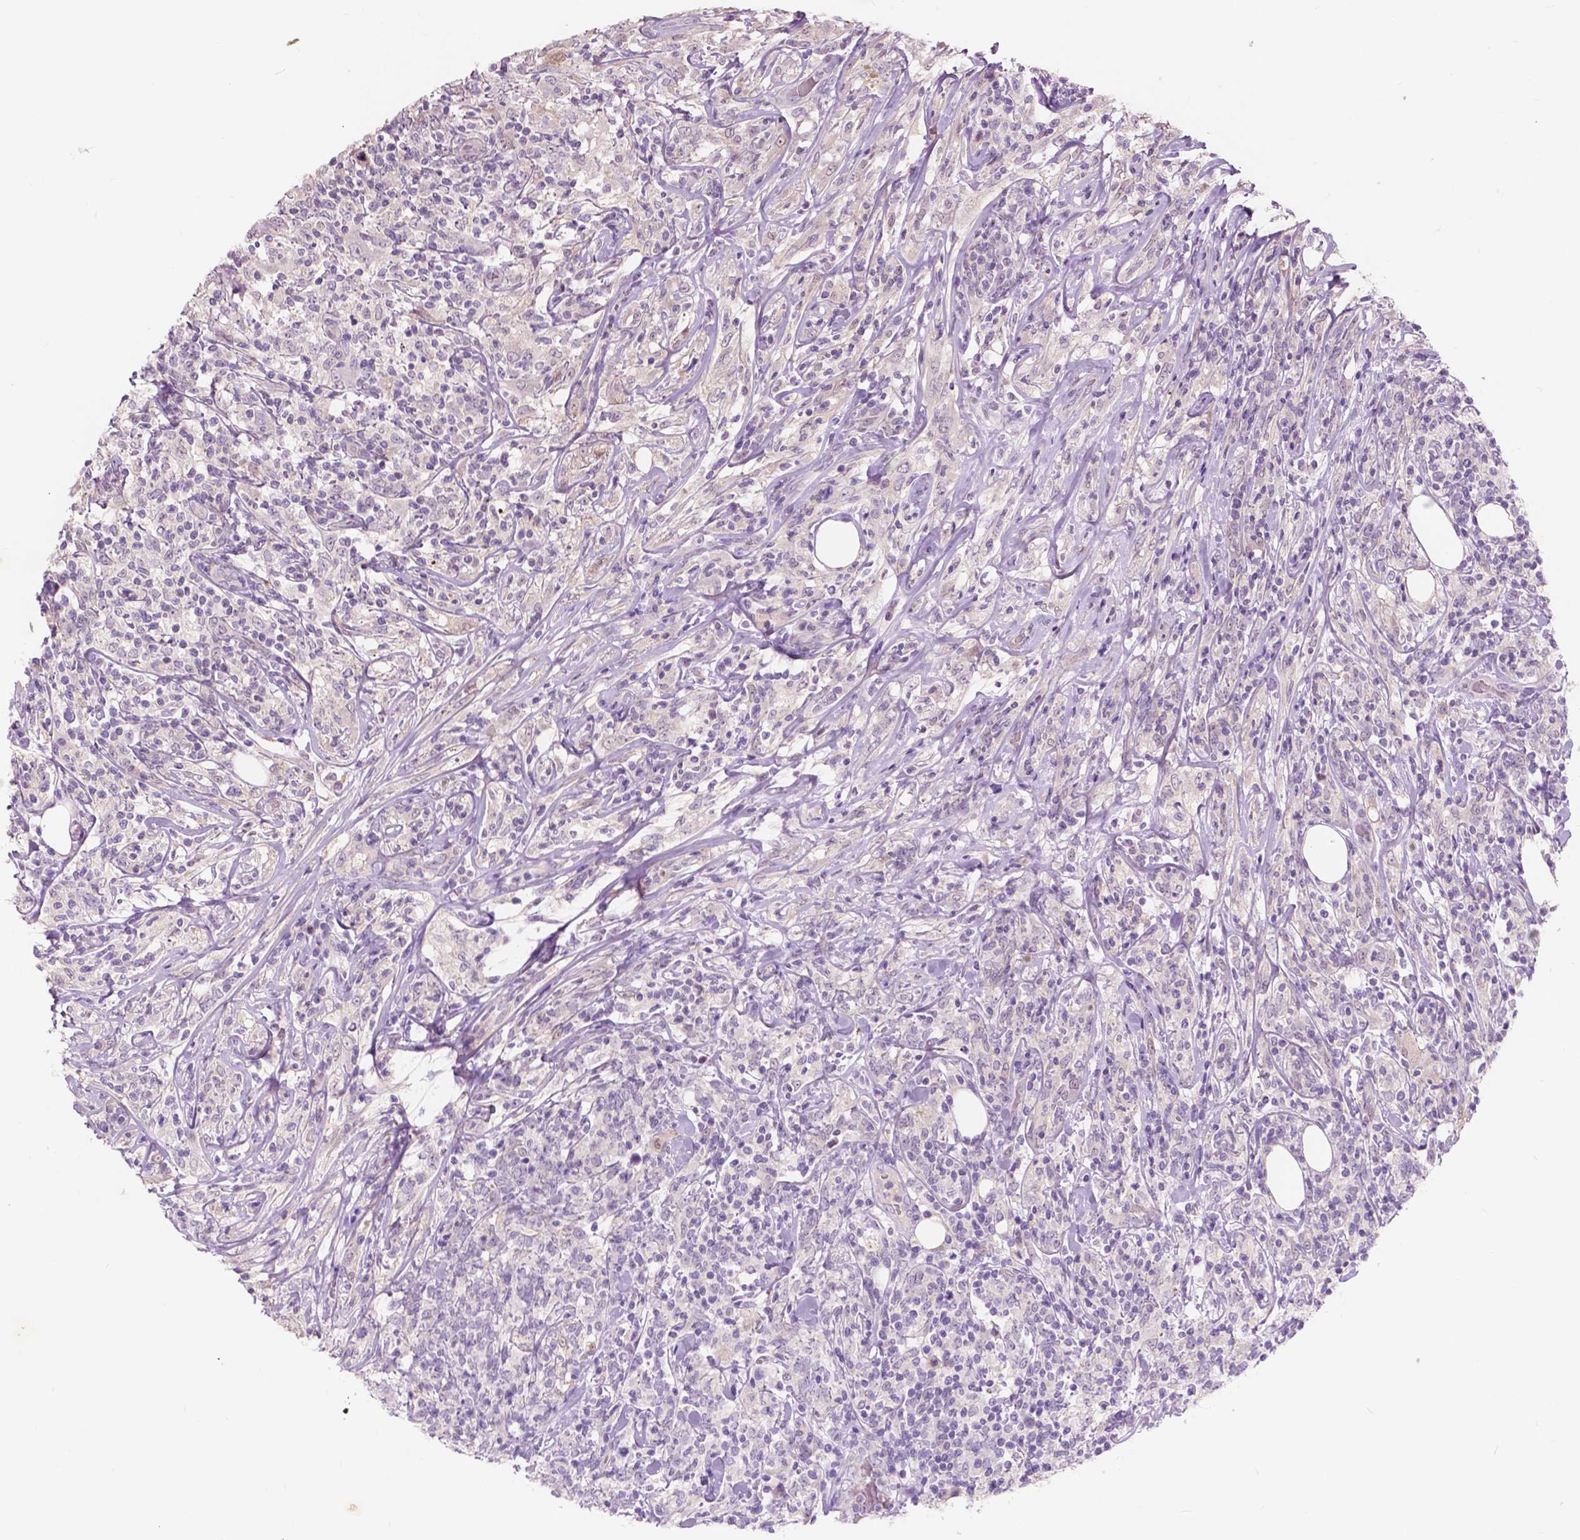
{"staining": {"intensity": "negative", "quantity": "none", "location": "none"}, "tissue": "lymphoma", "cell_type": "Tumor cells", "image_type": "cancer", "snomed": [{"axis": "morphology", "description": "Malignant lymphoma, non-Hodgkin's type, High grade"}, {"axis": "topography", "description": "Lymph node"}], "caption": "DAB immunohistochemical staining of high-grade malignant lymphoma, non-Hodgkin's type displays no significant staining in tumor cells.", "gene": "GPR37", "patient": {"sex": "female", "age": 84}}